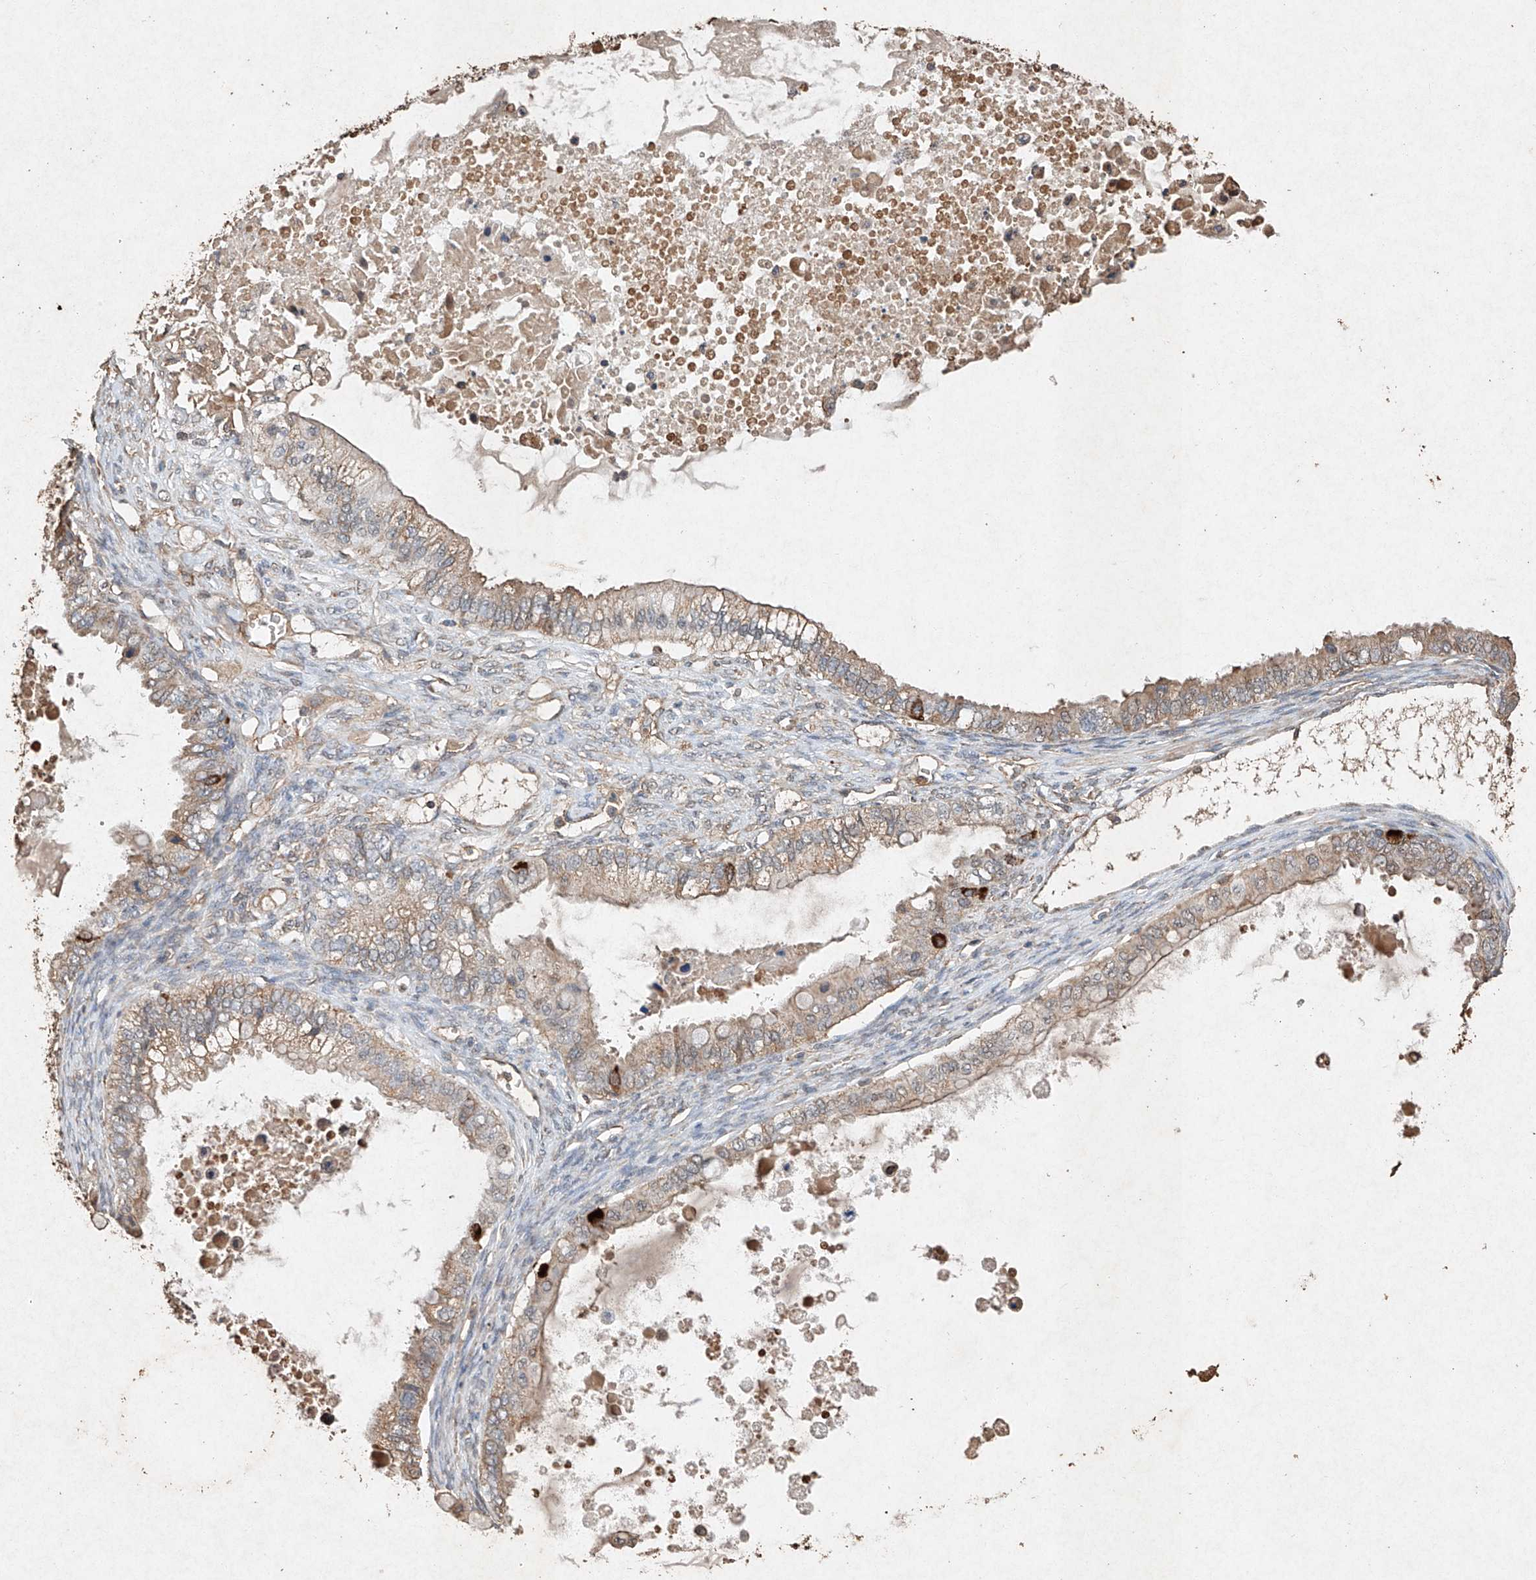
{"staining": {"intensity": "weak", "quantity": ">75%", "location": "cytoplasmic/membranous"}, "tissue": "ovarian cancer", "cell_type": "Tumor cells", "image_type": "cancer", "snomed": [{"axis": "morphology", "description": "Cystadenocarcinoma, mucinous, NOS"}, {"axis": "topography", "description": "Ovary"}], "caption": "Human ovarian cancer (mucinous cystadenocarcinoma) stained with a brown dye demonstrates weak cytoplasmic/membranous positive positivity in about >75% of tumor cells.", "gene": "STK3", "patient": {"sex": "female", "age": 80}}